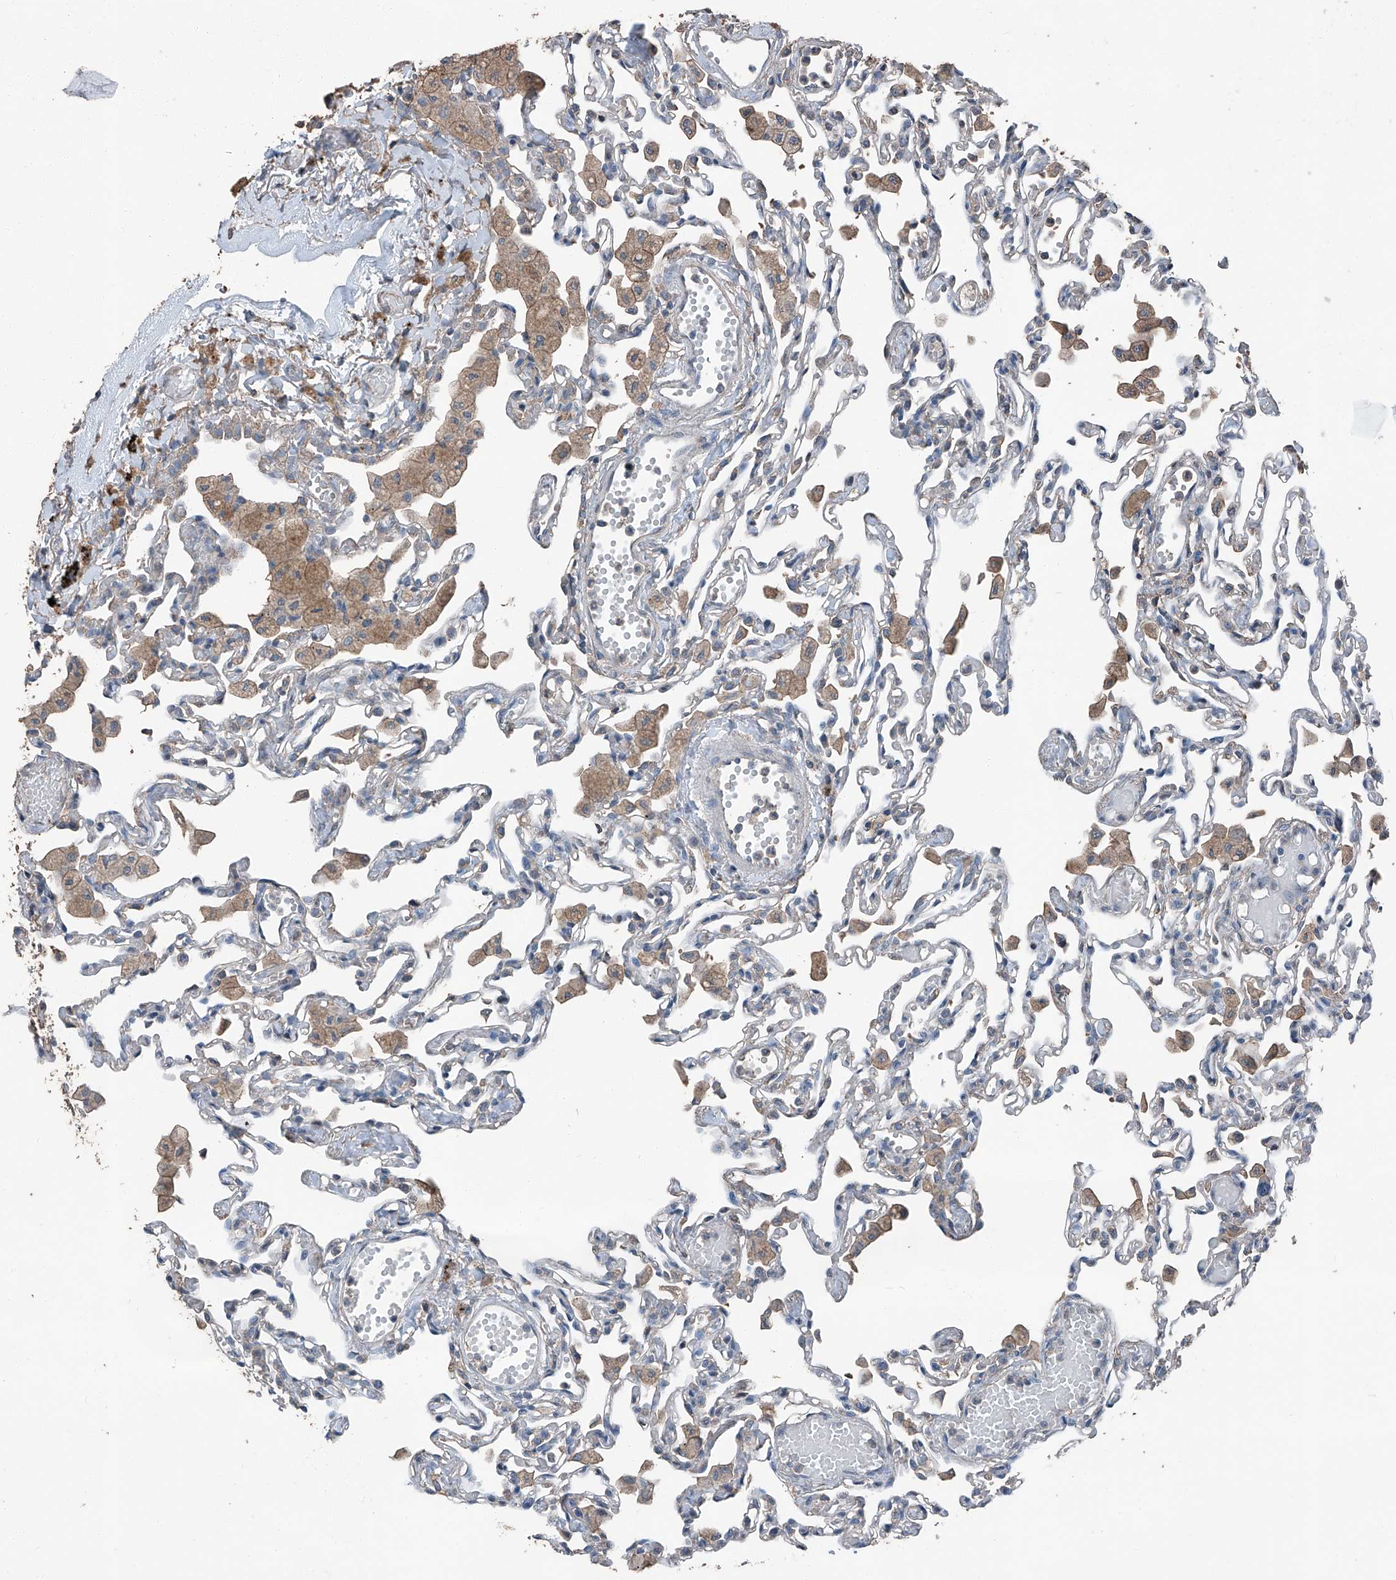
{"staining": {"intensity": "negative", "quantity": "none", "location": "none"}, "tissue": "lung", "cell_type": "Alveolar cells", "image_type": "normal", "snomed": [{"axis": "morphology", "description": "Normal tissue, NOS"}, {"axis": "topography", "description": "Bronchus"}, {"axis": "topography", "description": "Lung"}], "caption": "Alveolar cells show no significant positivity in normal lung. (DAB (3,3'-diaminobenzidine) immunohistochemistry visualized using brightfield microscopy, high magnification).", "gene": "MAMLD1", "patient": {"sex": "female", "age": 49}}